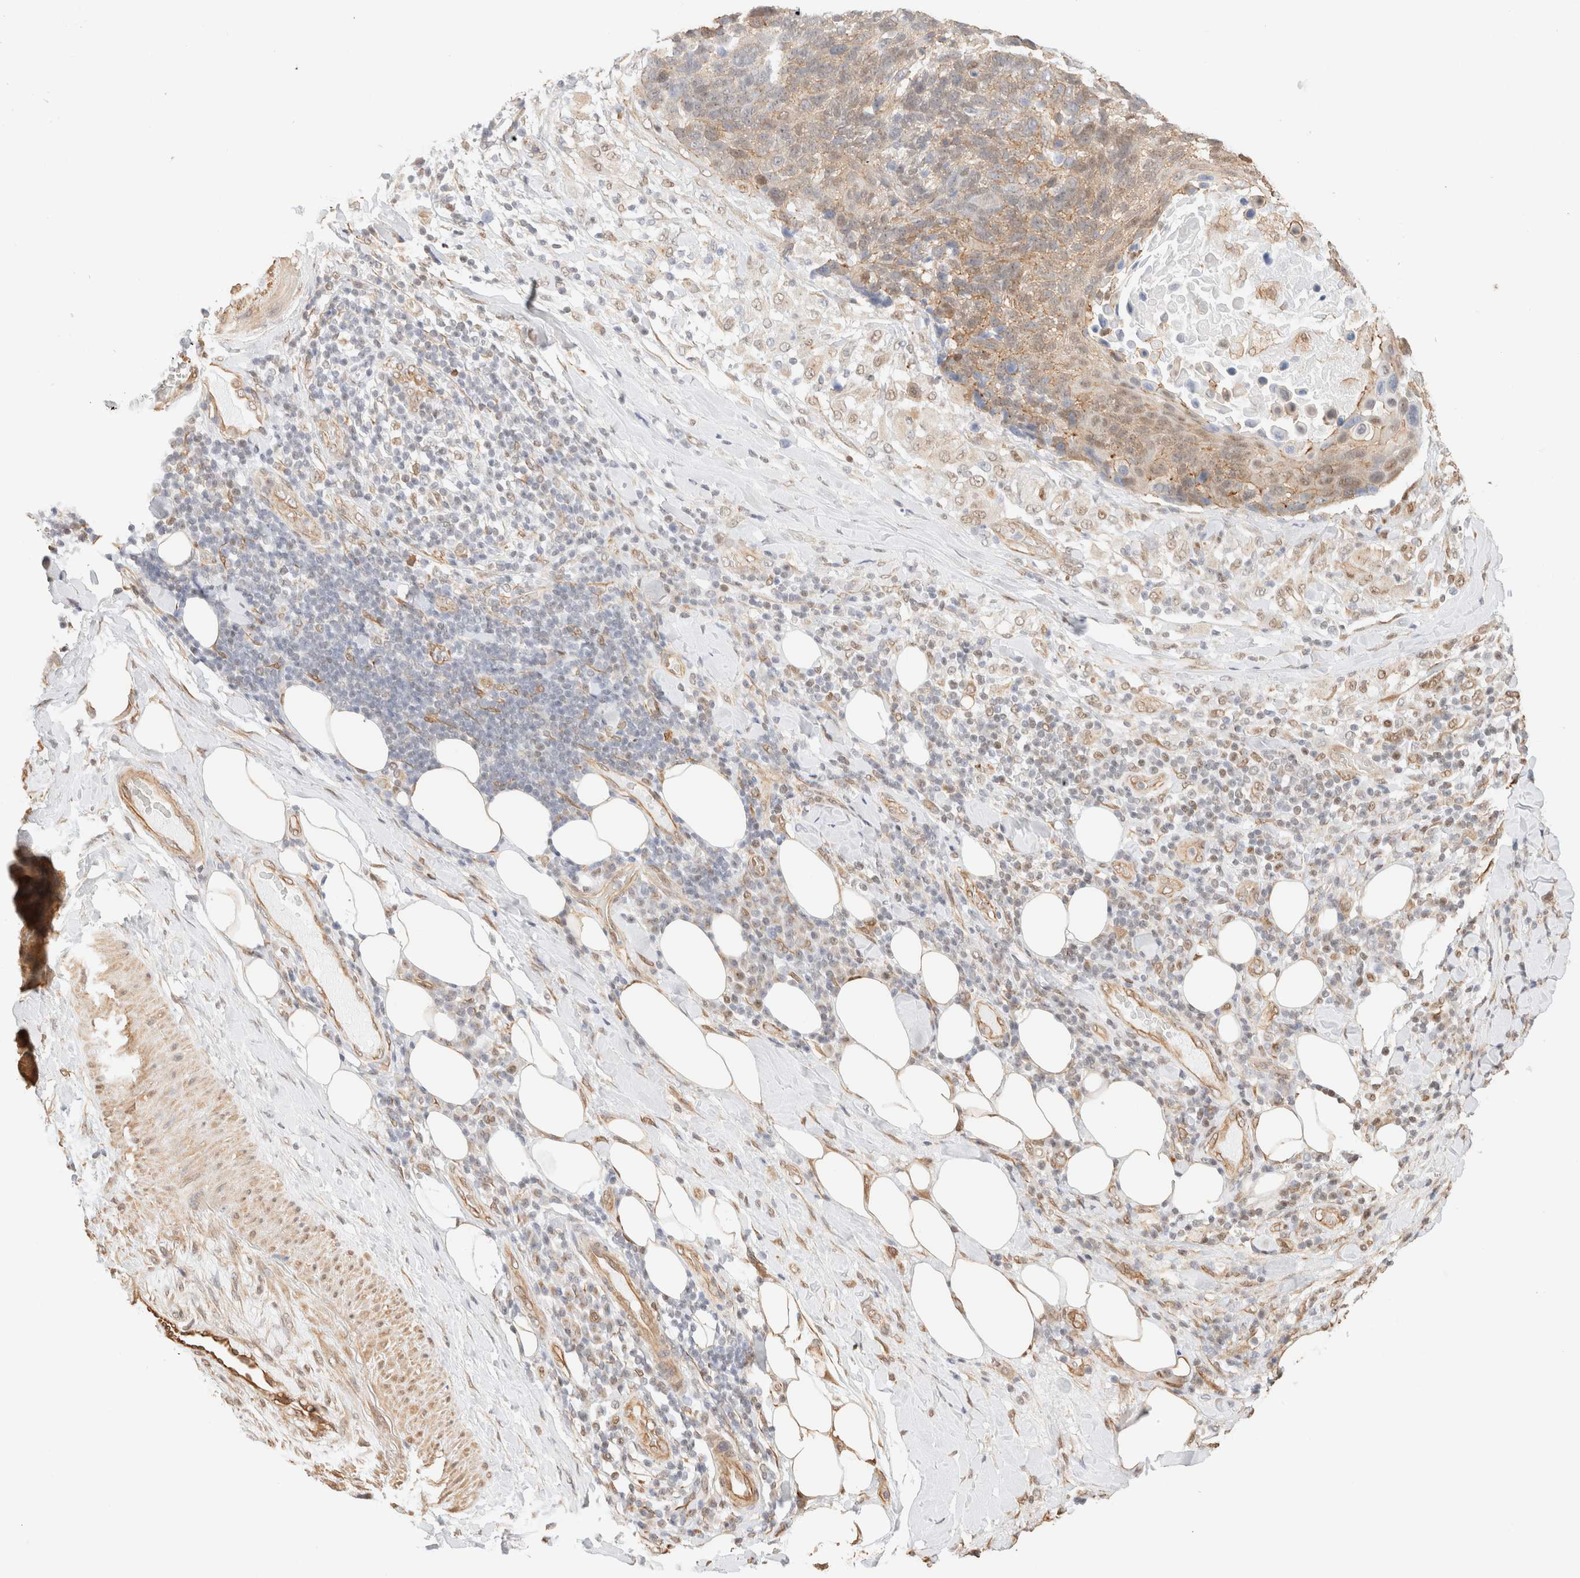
{"staining": {"intensity": "weak", "quantity": ">75%", "location": "cytoplasmic/membranous,nuclear"}, "tissue": "lung cancer", "cell_type": "Tumor cells", "image_type": "cancer", "snomed": [{"axis": "morphology", "description": "Squamous cell carcinoma, NOS"}, {"axis": "topography", "description": "Lung"}], "caption": "The photomicrograph exhibits staining of lung cancer, revealing weak cytoplasmic/membranous and nuclear protein positivity (brown color) within tumor cells. The staining was performed using DAB (3,3'-diaminobenzidine), with brown indicating positive protein expression. Nuclei are stained blue with hematoxylin.", "gene": "ARID5A", "patient": {"sex": "male", "age": 66}}